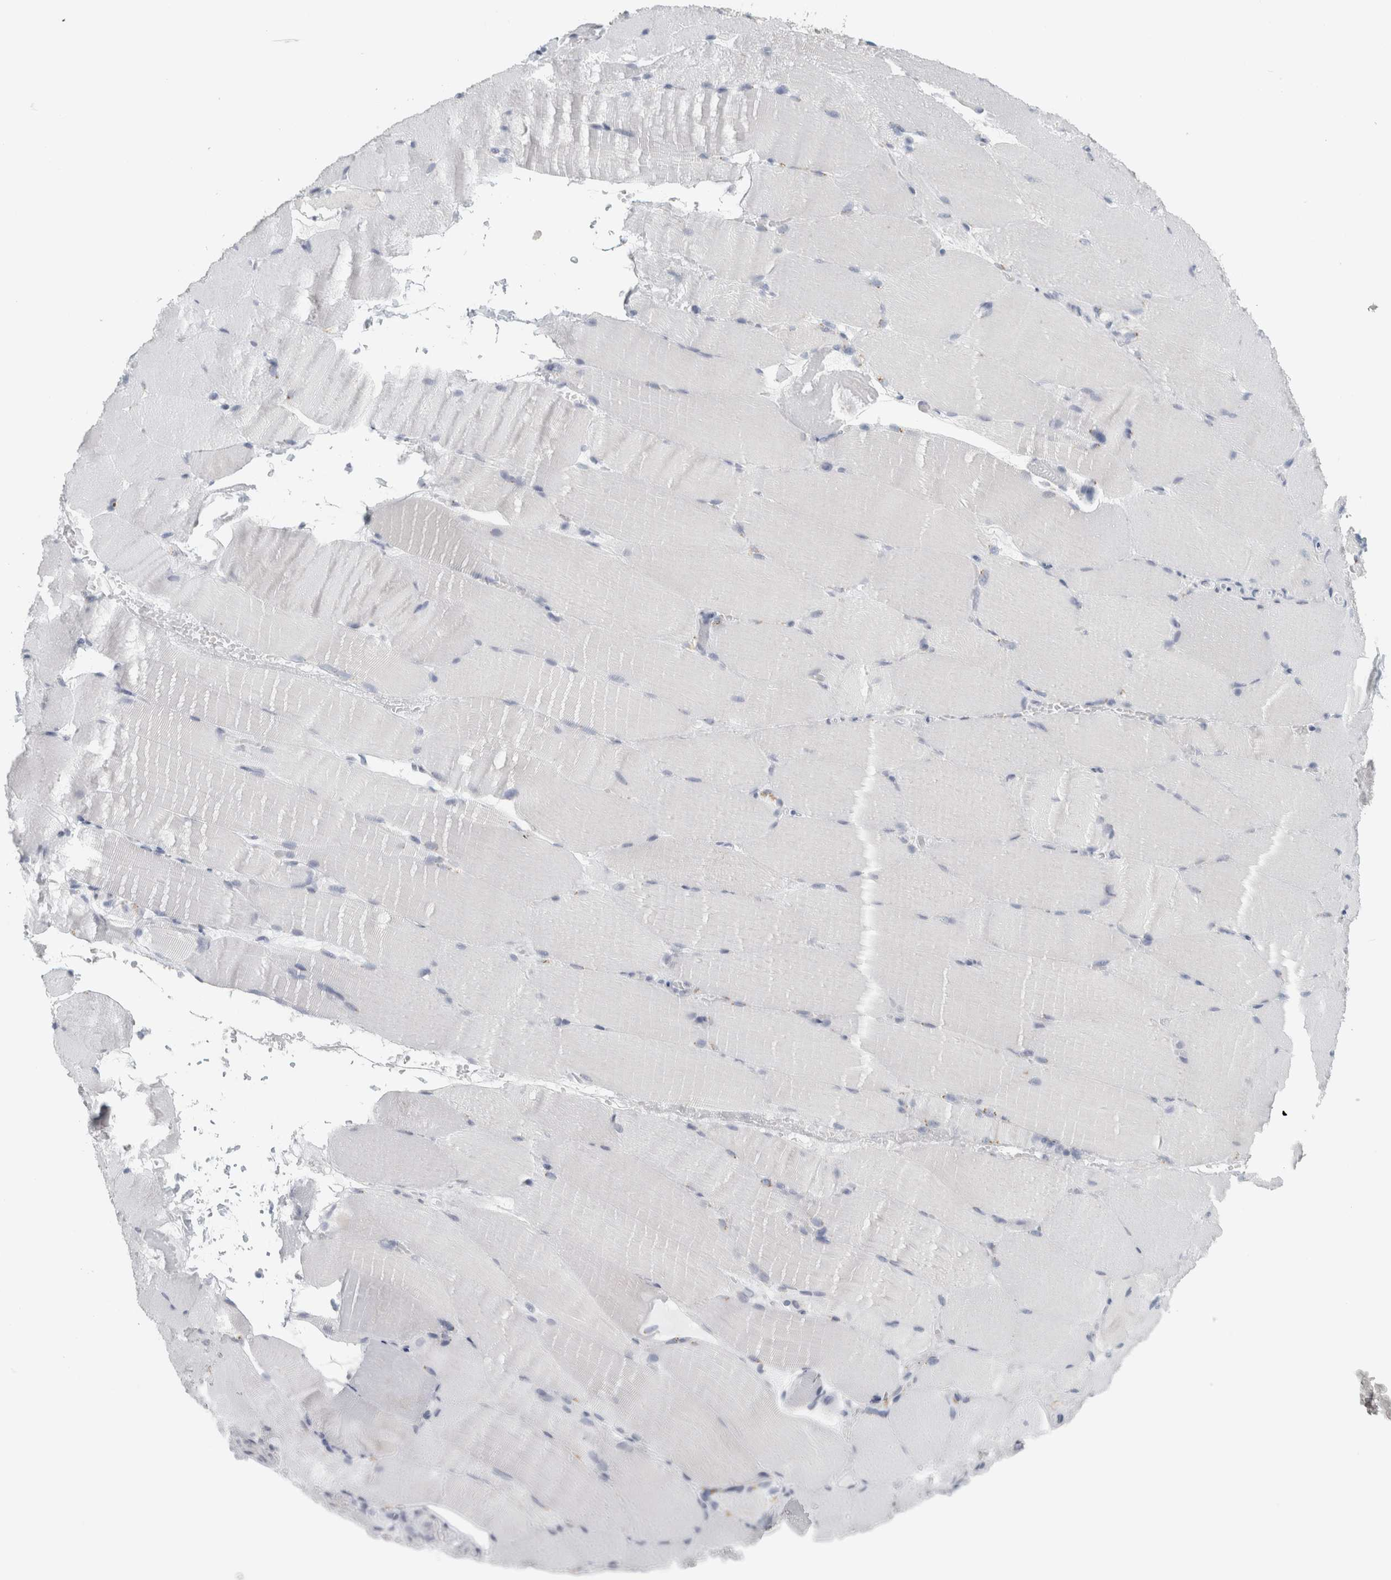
{"staining": {"intensity": "negative", "quantity": "none", "location": "none"}, "tissue": "skeletal muscle", "cell_type": "Myocytes", "image_type": "normal", "snomed": [{"axis": "morphology", "description": "Normal tissue, NOS"}, {"axis": "topography", "description": "Skeletal muscle"}, {"axis": "topography", "description": "Parathyroid gland"}], "caption": "The photomicrograph demonstrates no staining of myocytes in normal skeletal muscle.", "gene": "CPE", "patient": {"sex": "female", "age": 37}}